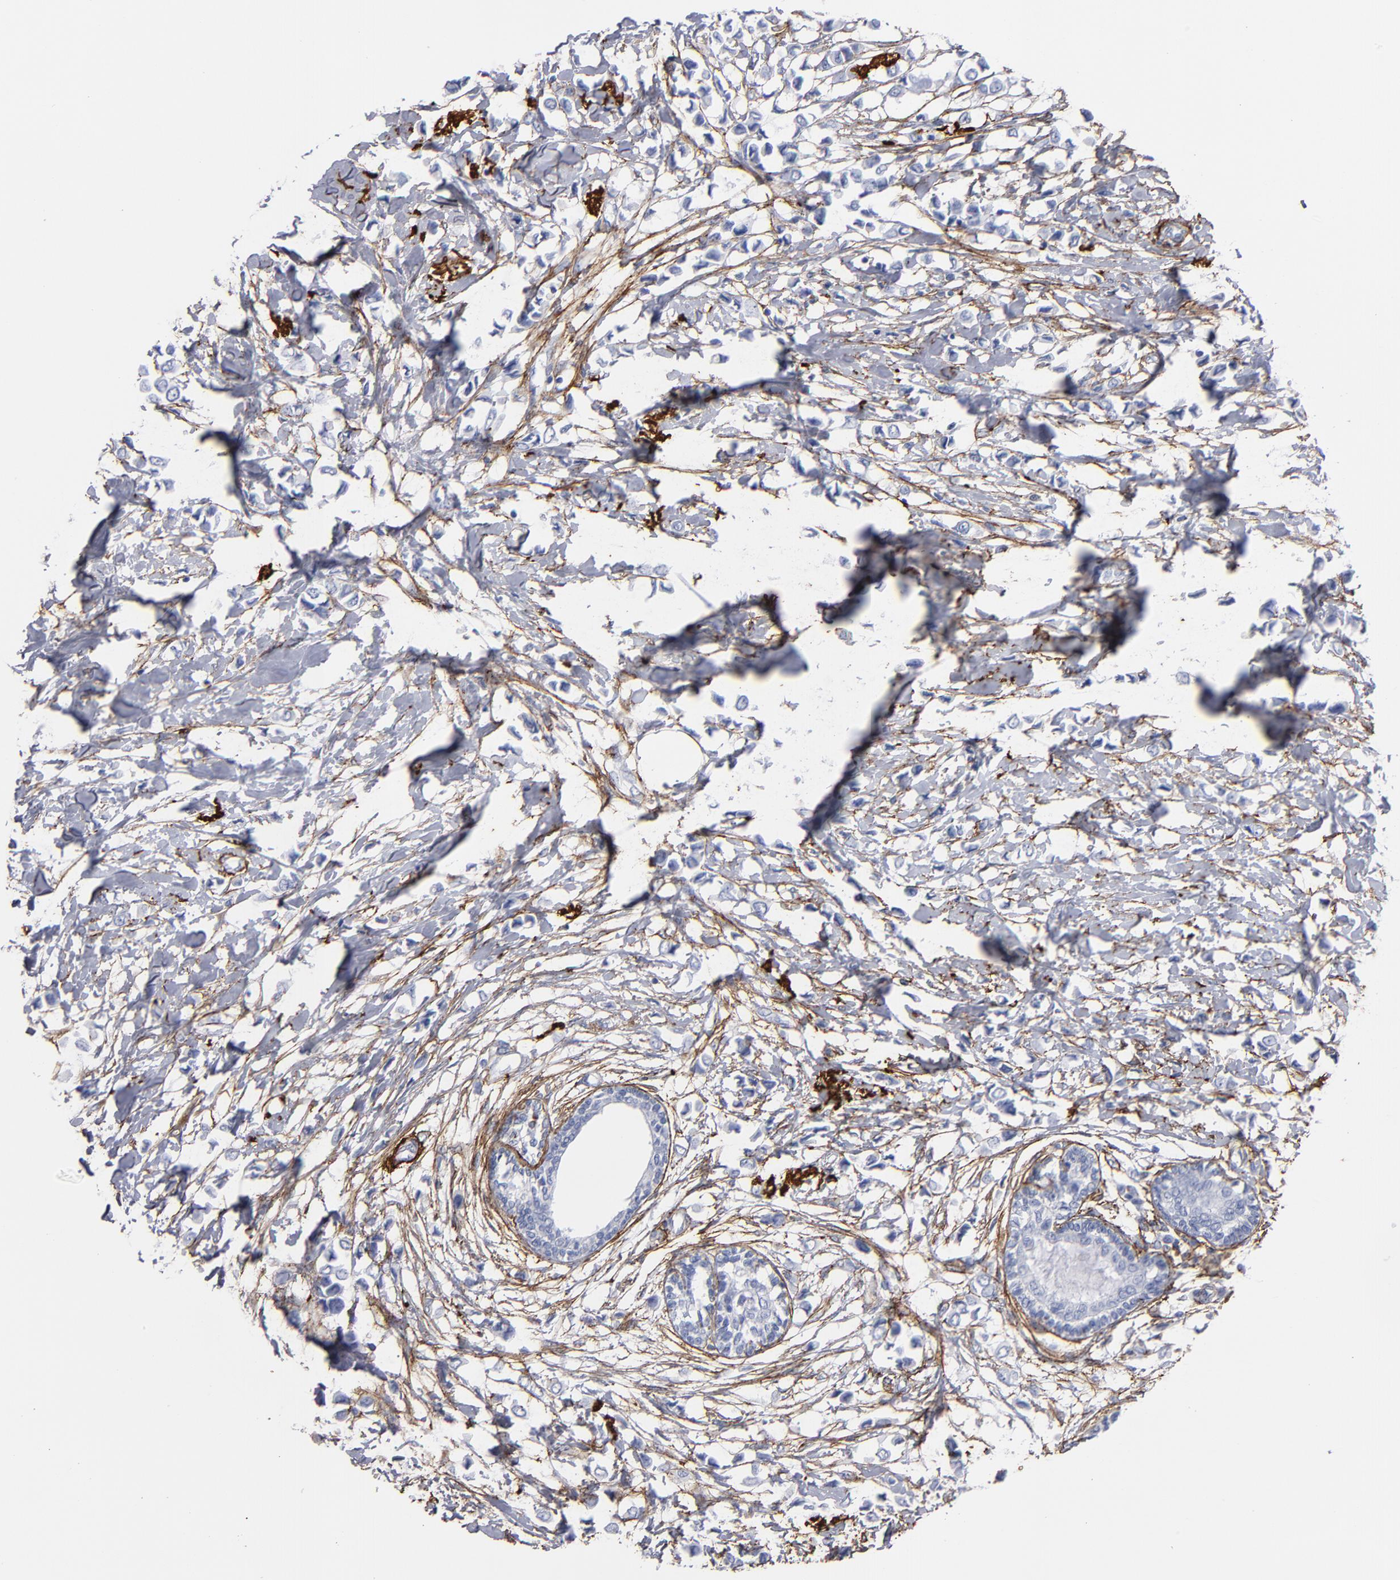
{"staining": {"intensity": "negative", "quantity": "none", "location": "none"}, "tissue": "breast cancer", "cell_type": "Tumor cells", "image_type": "cancer", "snomed": [{"axis": "morphology", "description": "Lobular carcinoma"}, {"axis": "topography", "description": "Breast"}], "caption": "An immunohistochemistry image of breast lobular carcinoma is shown. There is no staining in tumor cells of breast lobular carcinoma.", "gene": "EMILIN1", "patient": {"sex": "female", "age": 51}}